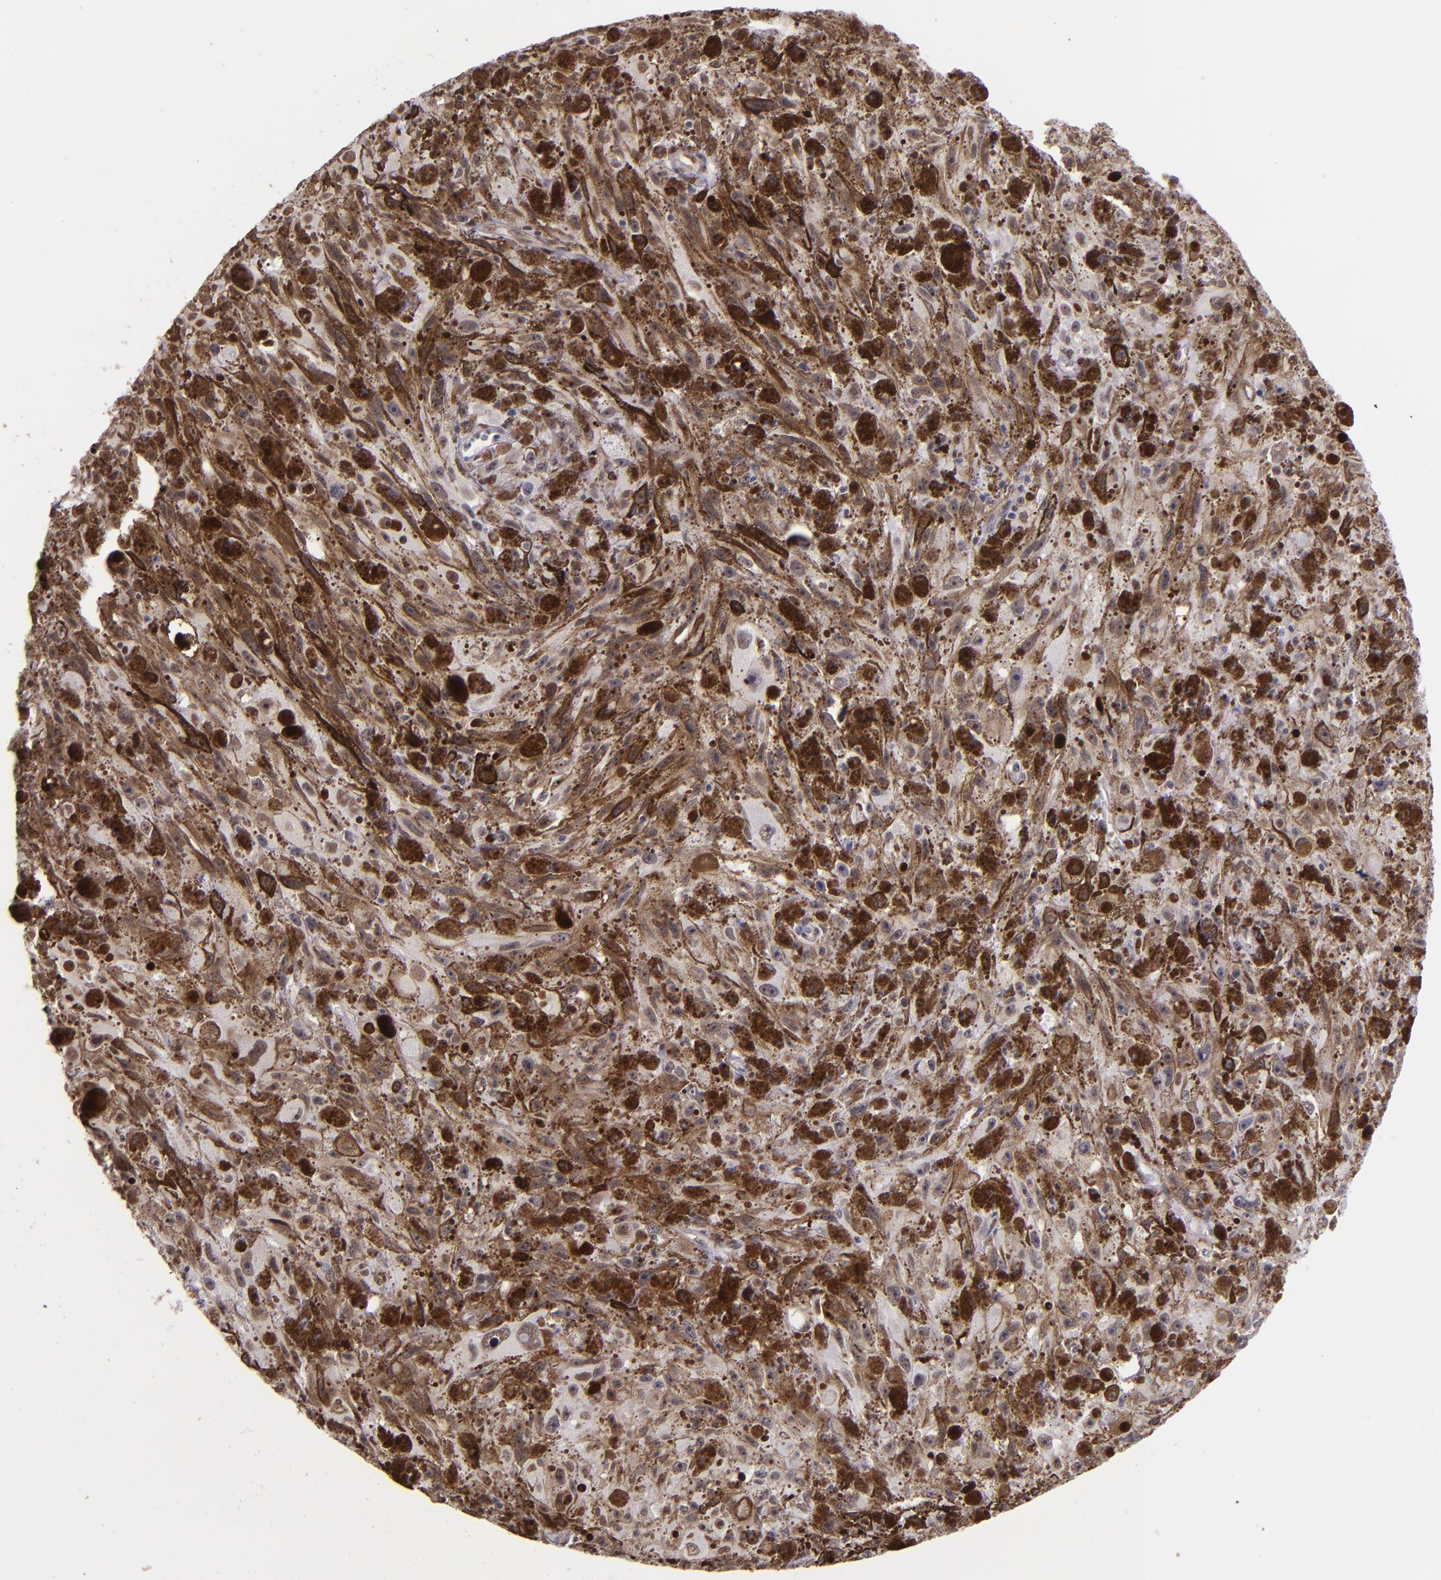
{"staining": {"intensity": "negative", "quantity": "none", "location": "none"}, "tissue": "melanoma", "cell_type": "Tumor cells", "image_type": "cancer", "snomed": [{"axis": "morphology", "description": "Malignant melanoma, NOS"}, {"axis": "topography", "description": "Skin"}], "caption": "Melanoma was stained to show a protein in brown. There is no significant positivity in tumor cells. (Stains: DAB immunohistochemistry with hematoxylin counter stain, Microscopy: brightfield microscopy at high magnification).", "gene": "NCOR2", "patient": {"sex": "female", "age": 104}}